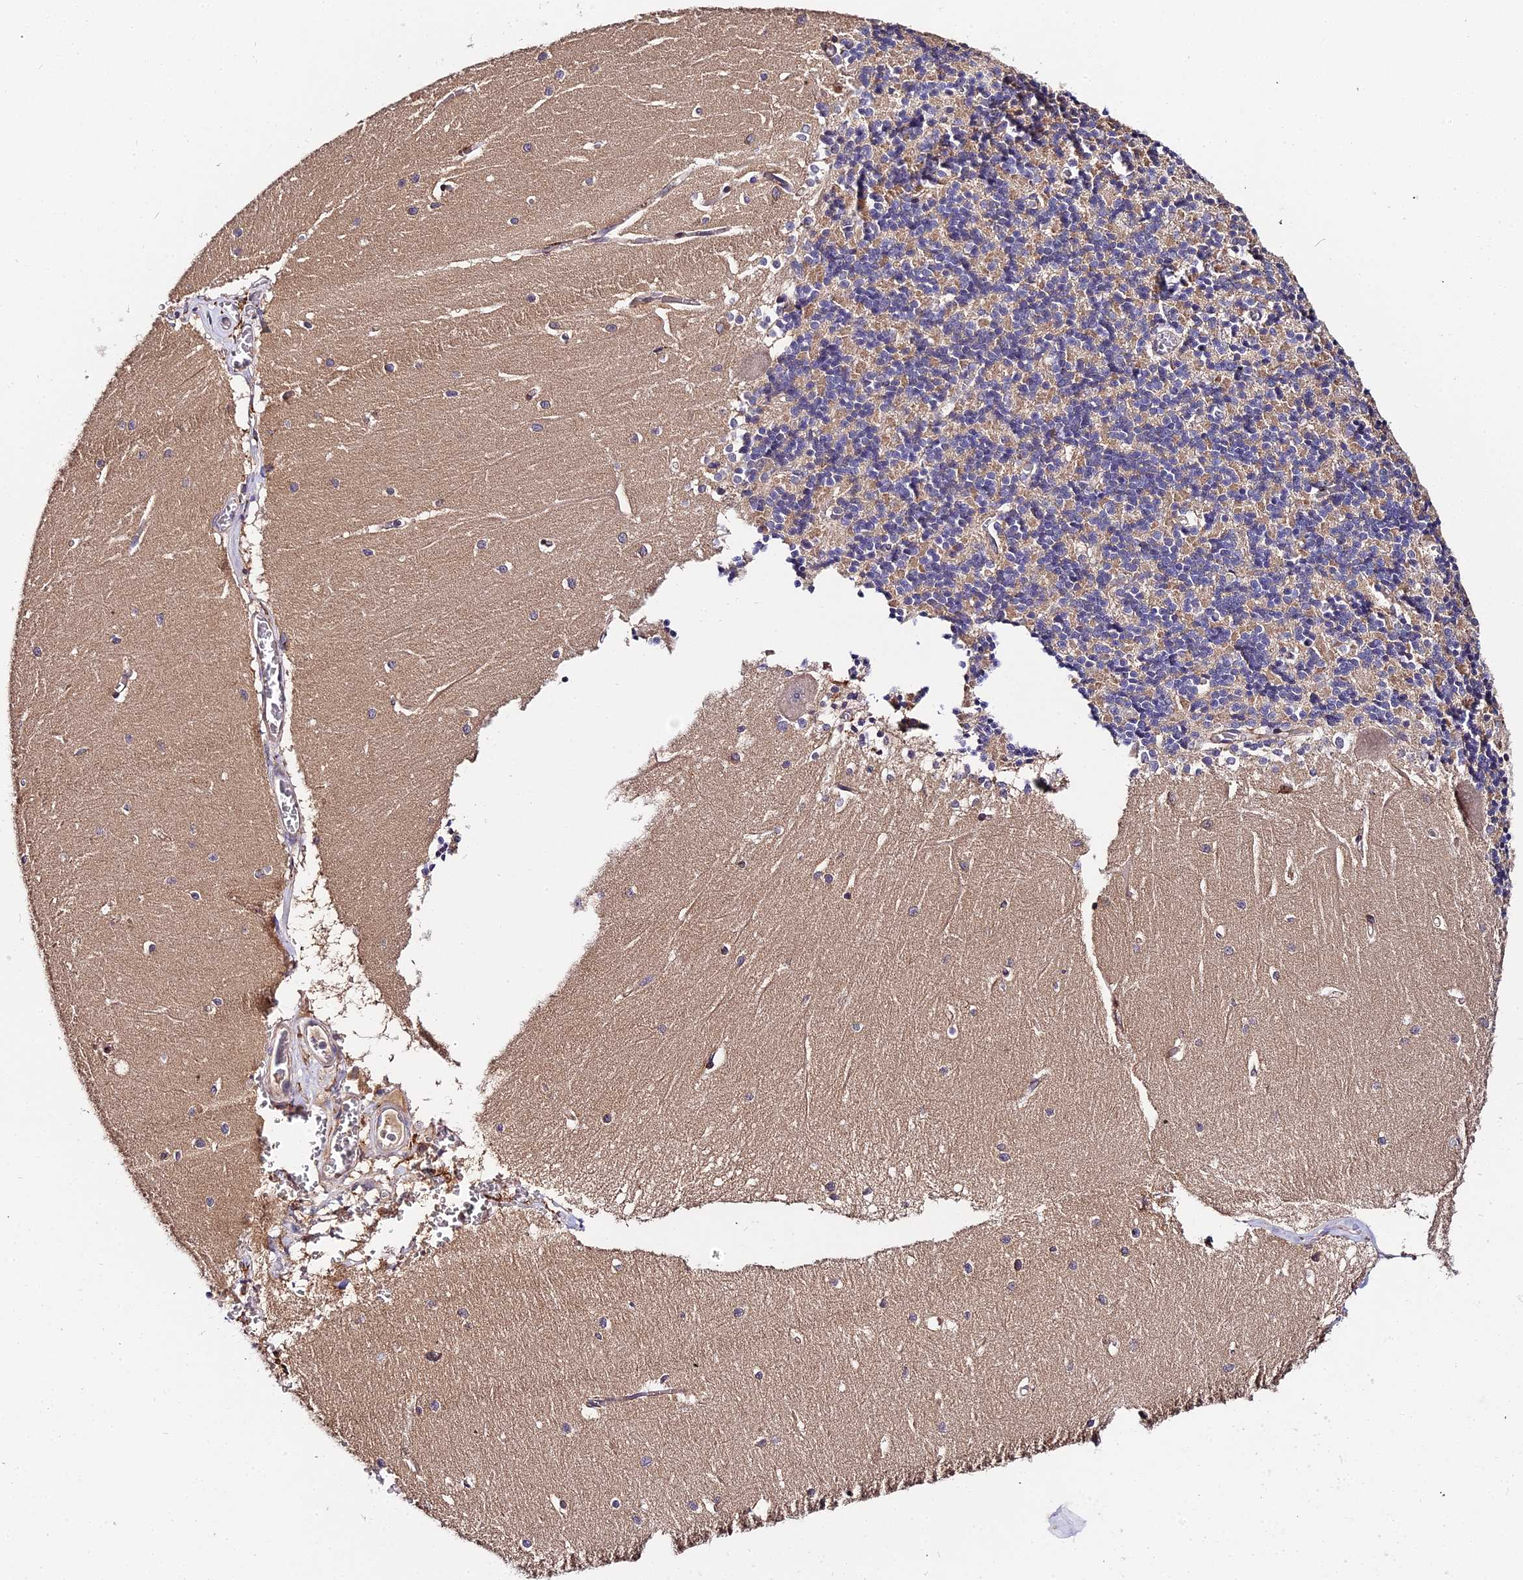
{"staining": {"intensity": "weak", "quantity": "25%-75%", "location": "cytoplasmic/membranous"}, "tissue": "cerebellum", "cell_type": "Cells in granular layer", "image_type": "normal", "snomed": [{"axis": "morphology", "description": "Normal tissue, NOS"}, {"axis": "topography", "description": "Cerebellum"}], "caption": "High-power microscopy captured an immunohistochemistry image of benign cerebellum, revealing weak cytoplasmic/membranous expression in approximately 25%-75% of cells in granular layer. (brown staining indicates protein expression, while blue staining denotes nuclei).", "gene": "ZBED8", "patient": {"sex": "male", "age": 37}}